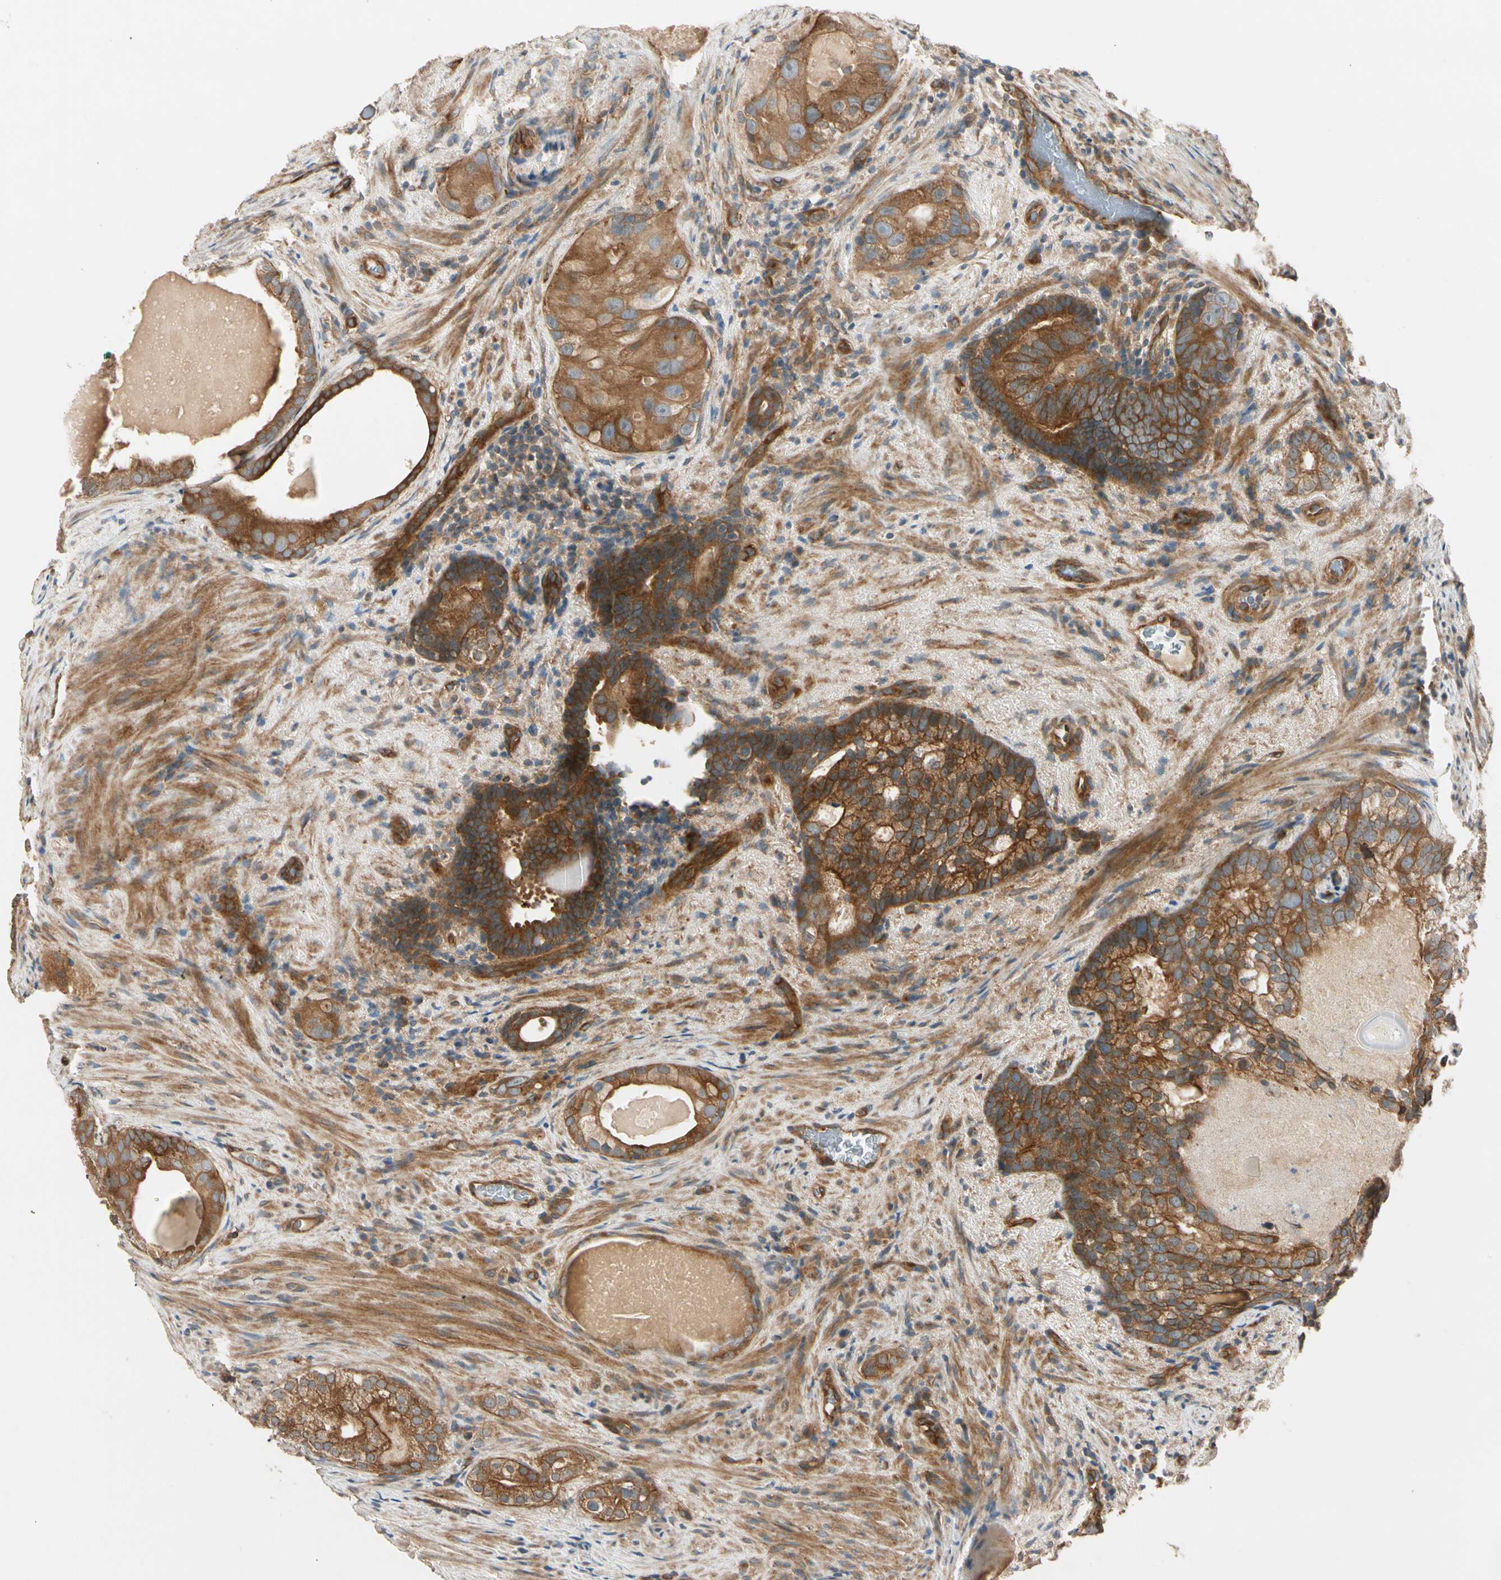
{"staining": {"intensity": "strong", "quantity": ">75%", "location": "cytoplasmic/membranous"}, "tissue": "prostate cancer", "cell_type": "Tumor cells", "image_type": "cancer", "snomed": [{"axis": "morphology", "description": "Adenocarcinoma, High grade"}, {"axis": "topography", "description": "Prostate"}], "caption": "IHC photomicrograph of prostate cancer (adenocarcinoma (high-grade)) stained for a protein (brown), which displays high levels of strong cytoplasmic/membranous expression in approximately >75% of tumor cells.", "gene": "ROCK2", "patient": {"sex": "male", "age": 66}}